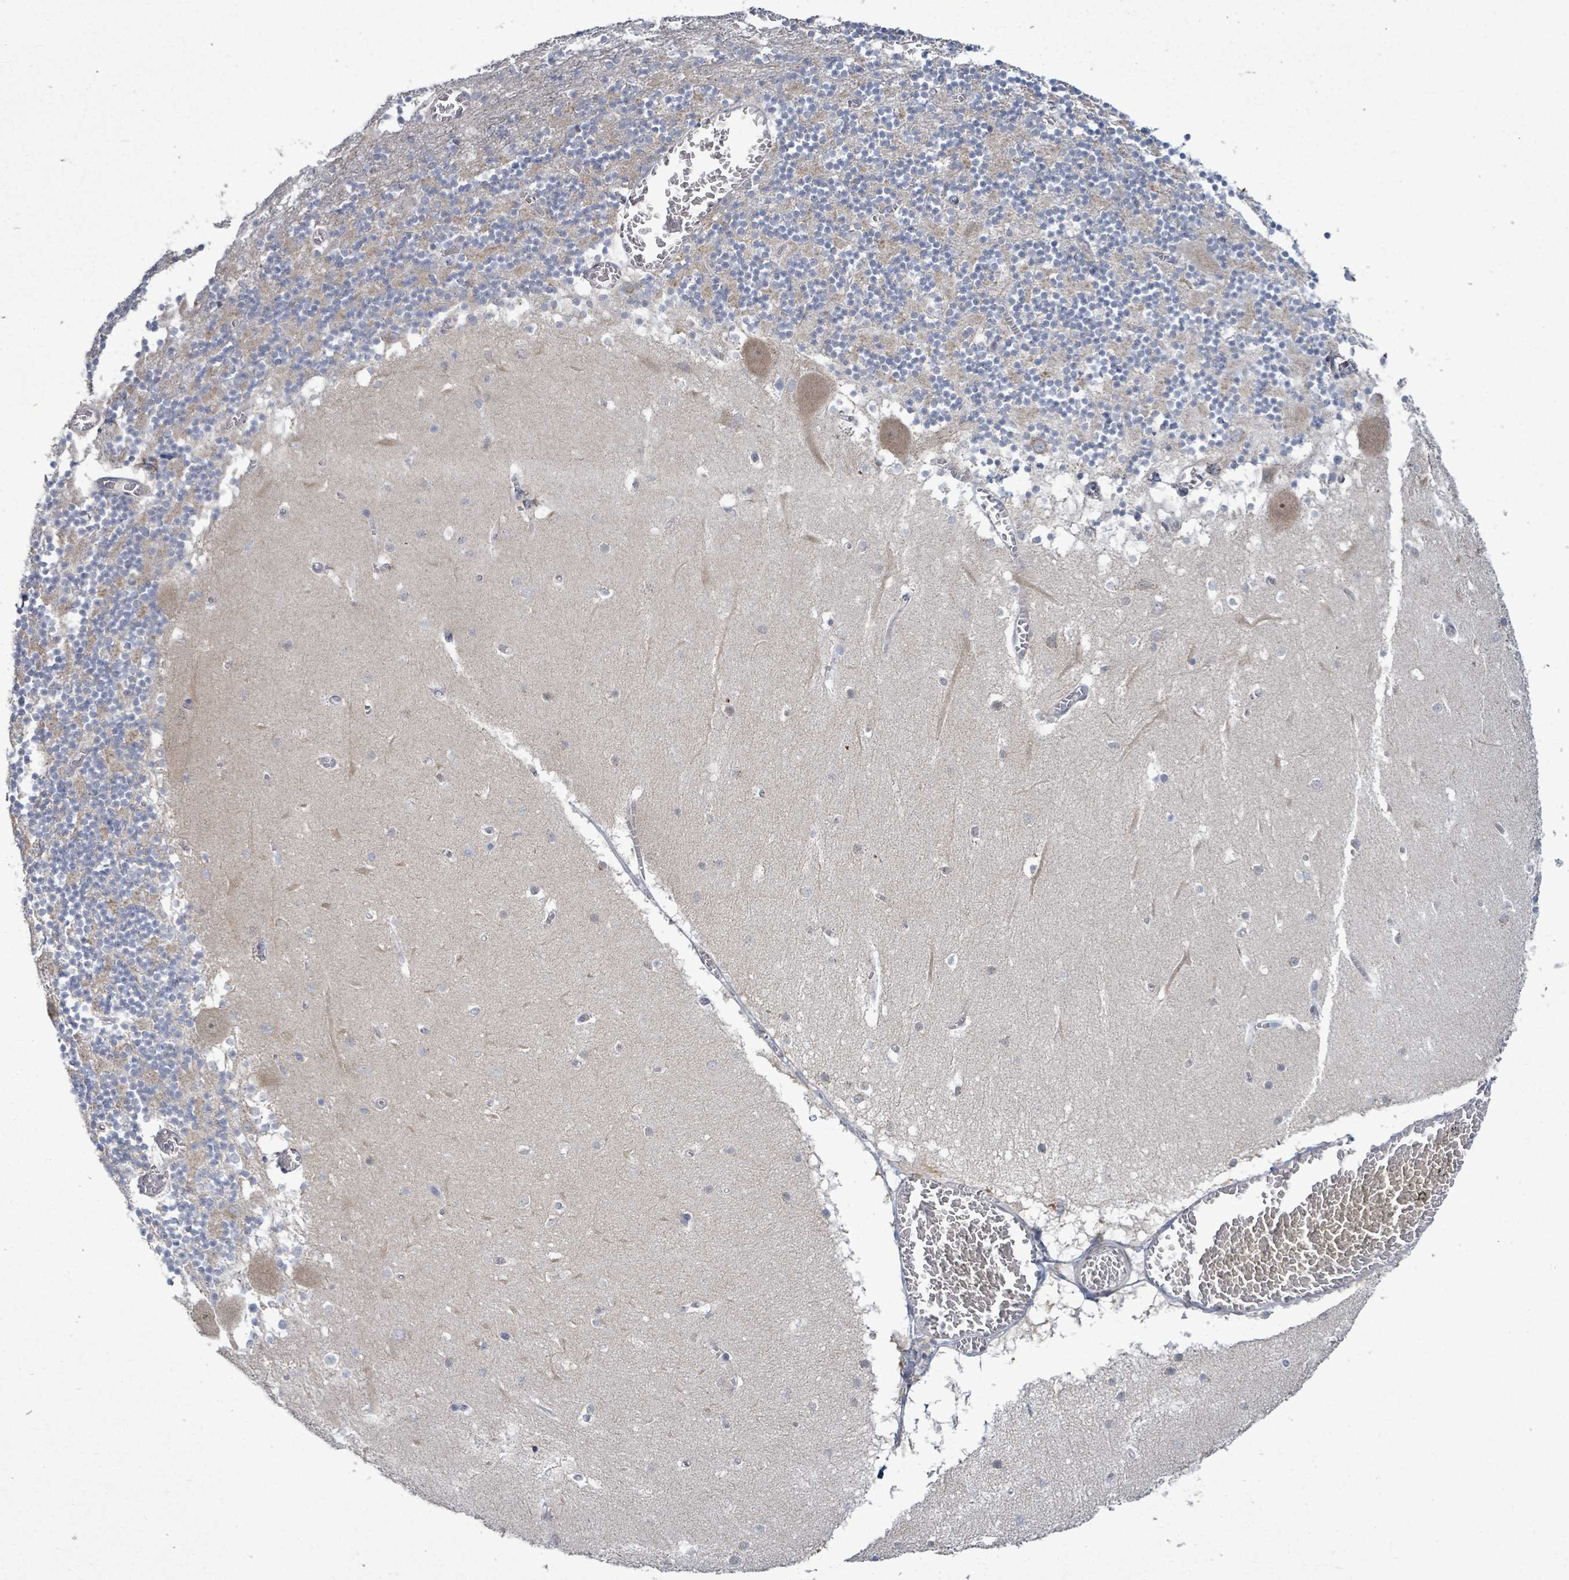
{"staining": {"intensity": "moderate", "quantity": "25%-75%", "location": "cytoplasmic/membranous"}, "tissue": "cerebellum", "cell_type": "Cells in granular layer", "image_type": "normal", "snomed": [{"axis": "morphology", "description": "Normal tissue, NOS"}, {"axis": "topography", "description": "Cerebellum"}], "caption": "This histopathology image shows normal cerebellum stained with IHC to label a protein in brown. The cytoplasmic/membranous of cells in granular layer show moderate positivity for the protein. Nuclei are counter-stained blue.", "gene": "ZFPM1", "patient": {"sex": "female", "age": 28}}